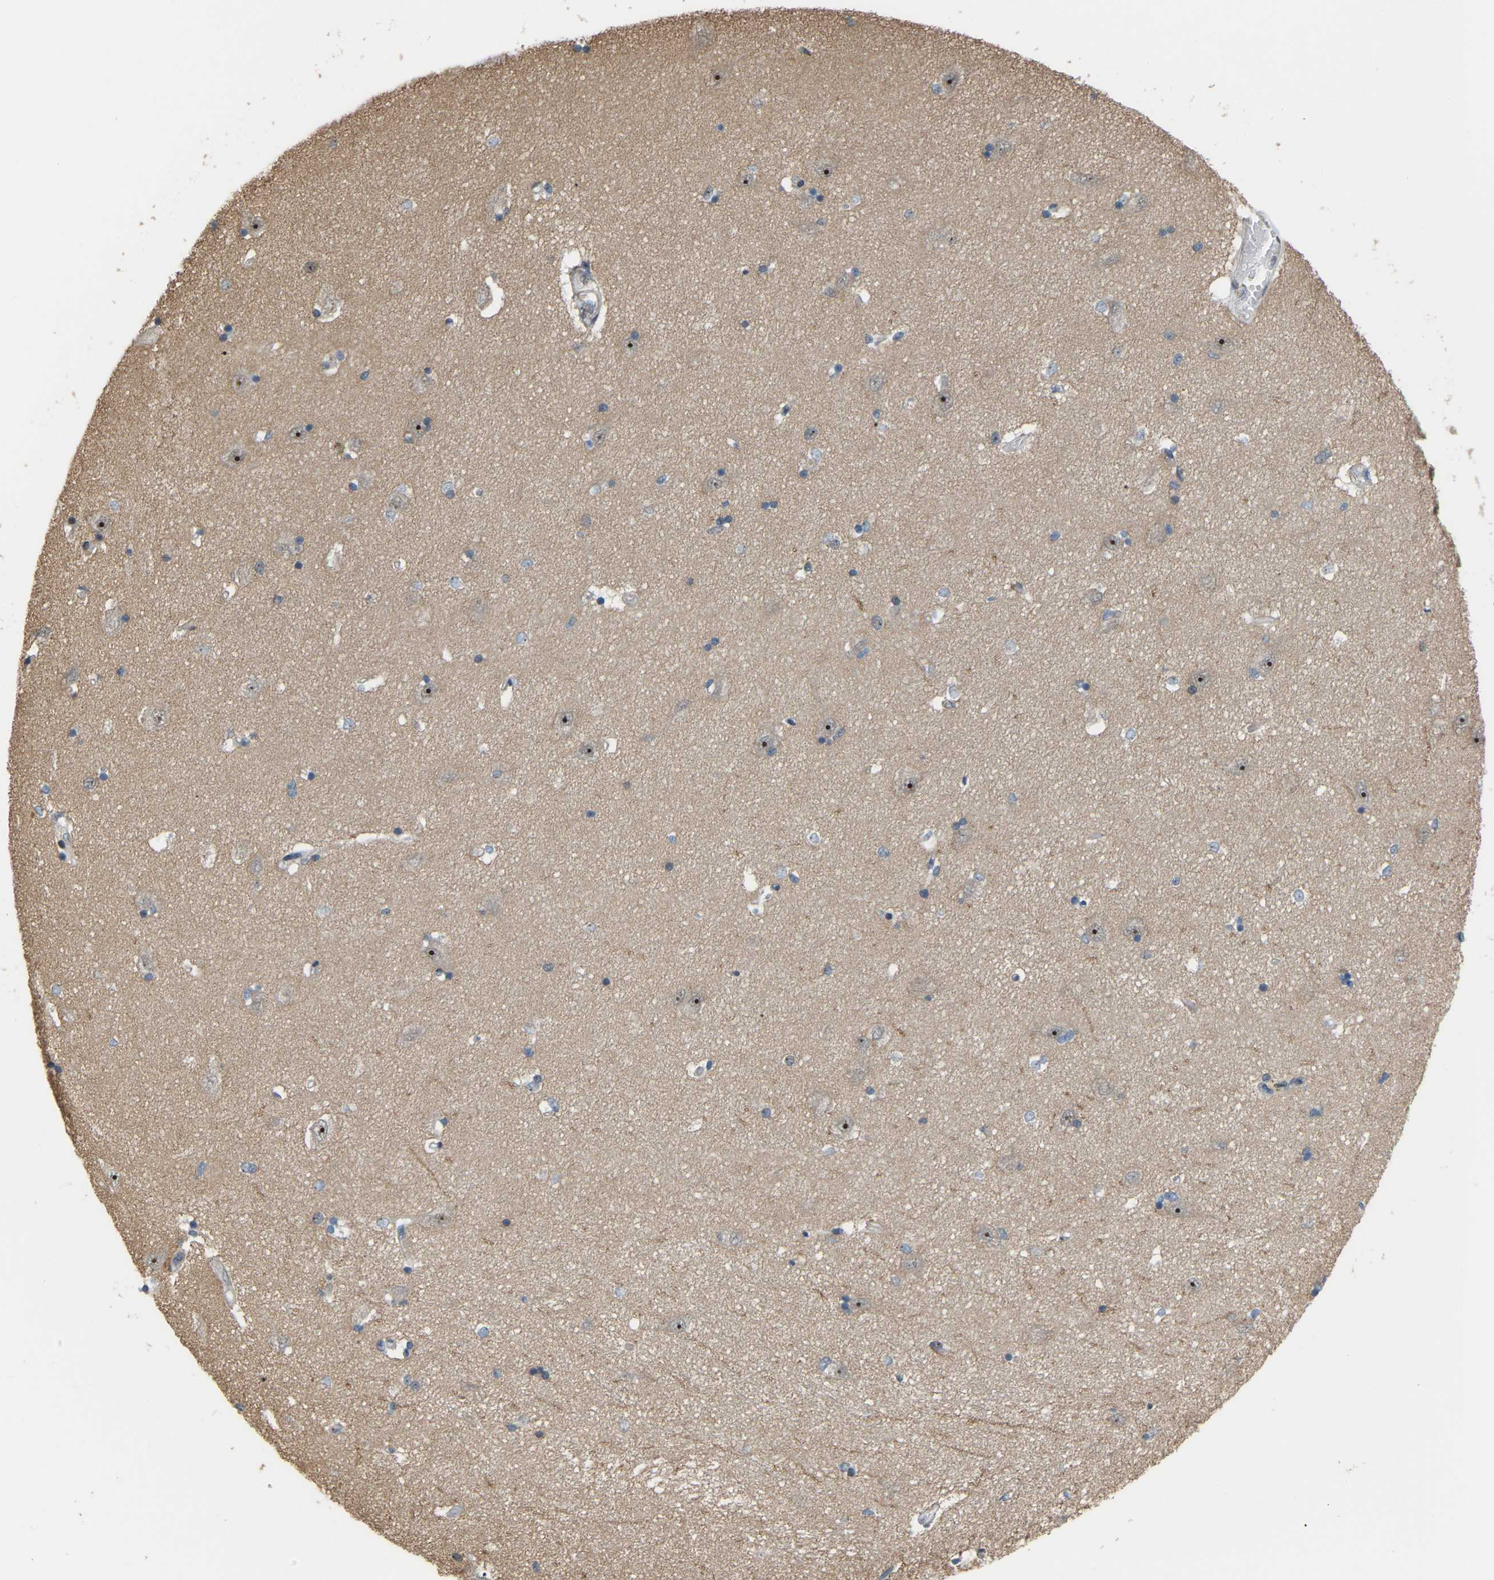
{"staining": {"intensity": "negative", "quantity": "none", "location": "none"}, "tissue": "hippocampus", "cell_type": "Glial cells", "image_type": "normal", "snomed": [{"axis": "morphology", "description": "Normal tissue, NOS"}, {"axis": "topography", "description": "Hippocampus"}], "caption": "Photomicrograph shows no significant protein expression in glial cells of unremarkable hippocampus.", "gene": "CROT", "patient": {"sex": "male", "age": 45}}